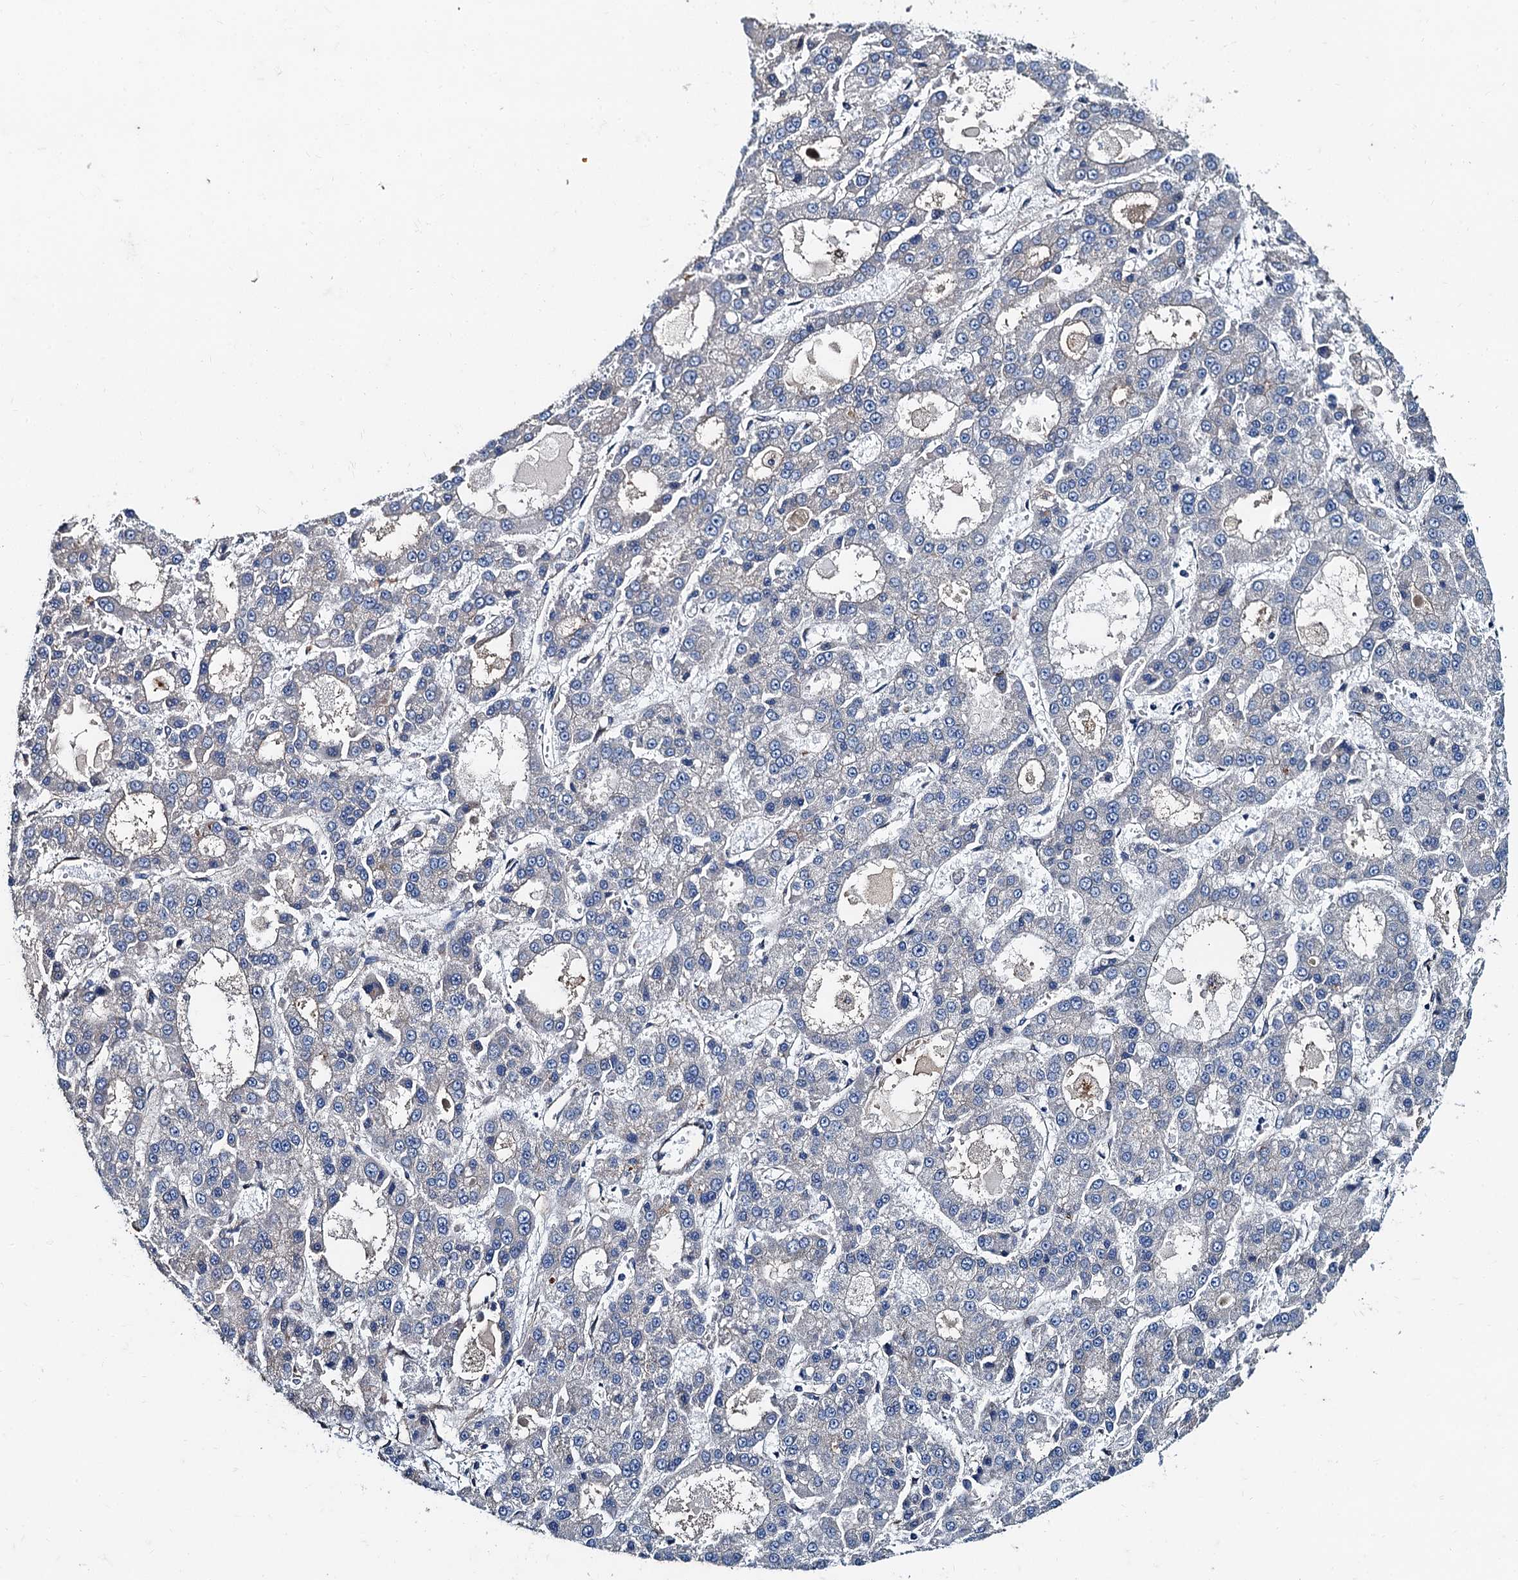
{"staining": {"intensity": "negative", "quantity": "none", "location": "none"}, "tissue": "liver cancer", "cell_type": "Tumor cells", "image_type": "cancer", "snomed": [{"axis": "morphology", "description": "Carcinoma, Hepatocellular, NOS"}, {"axis": "topography", "description": "Liver"}], "caption": "Immunohistochemistry of human liver hepatocellular carcinoma reveals no positivity in tumor cells.", "gene": "NGRN", "patient": {"sex": "male", "age": 70}}